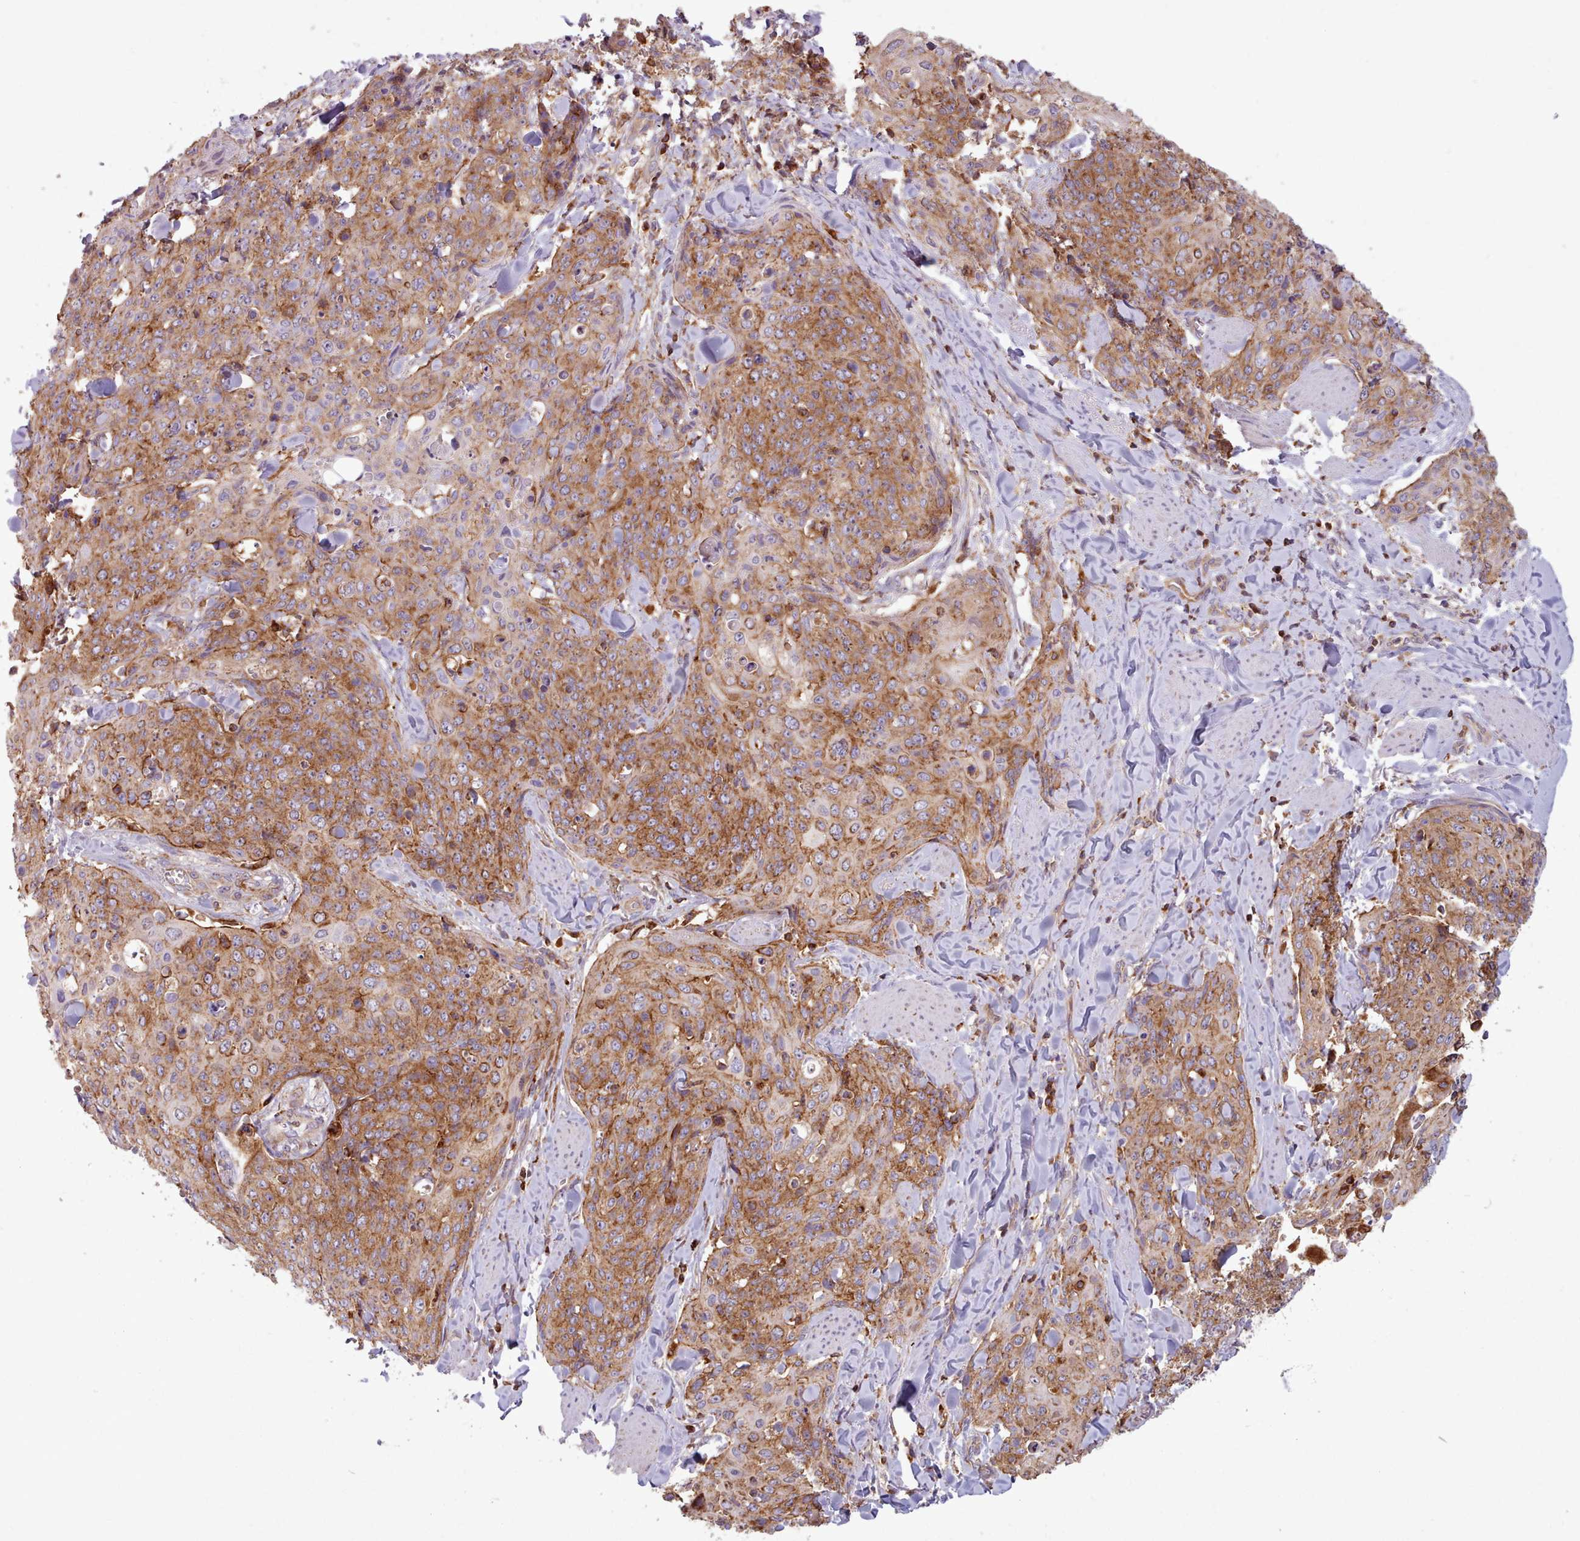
{"staining": {"intensity": "moderate", "quantity": ">75%", "location": "cytoplasmic/membranous"}, "tissue": "skin cancer", "cell_type": "Tumor cells", "image_type": "cancer", "snomed": [{"axis": "morphology", "description": "Squamous cell carcinoma, NOS"}, {"axis": "topography", "description": "Skin"}, {"axis": "topography", "description": "Vulva"}], "caption": "A brown stain shows moderate cytoplasmic/membranous positivity of a protein in human skin cancer tumor cells. (Brightfield microscopy of DAB IHC at high magnification).", "gene": "CRYBG1", "patient": {"sex": "female", "age": 85}}